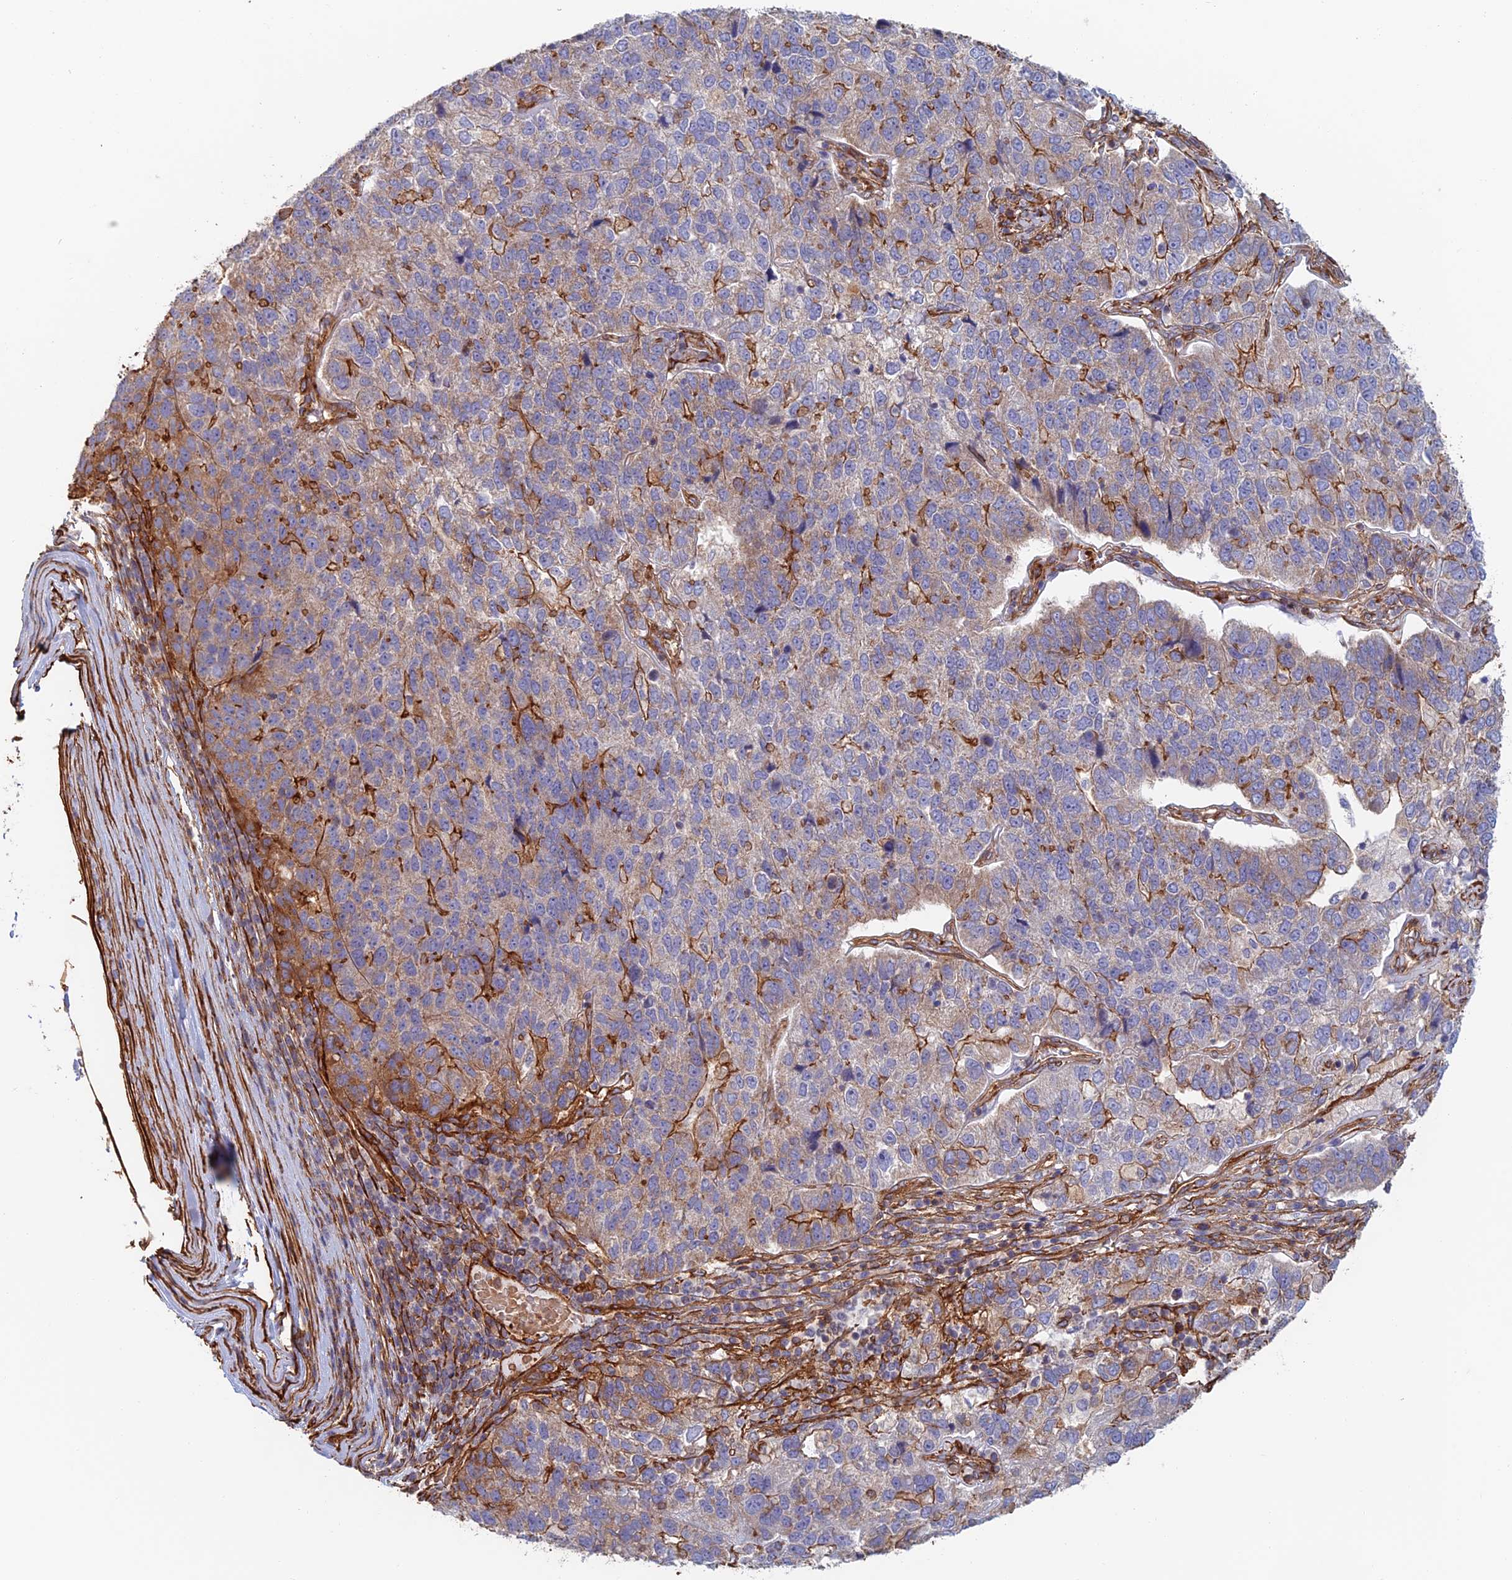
{"staining": {"intensity": "strong", "quantity": "<25%", "location": "cytoplasmic/membranous"}, "tissue": "pancreatic cancer", "cell_type": "Tumor cells", "image_type": "cancer", "snomed": [{"axis": "morphology", "description": "Adenocarcinoma, NOS"}, {"axis": "topography", "description": "Pancreas"}], "caption": "Immunohistochemical staining of adenocarcinoma (pancreatic) displays medium levels of strong cytoplasmic/membranous expression in approximately <25% of tumor cells.", "gene": "PAK4", "patient": {"sex": "female", "age": 61}}